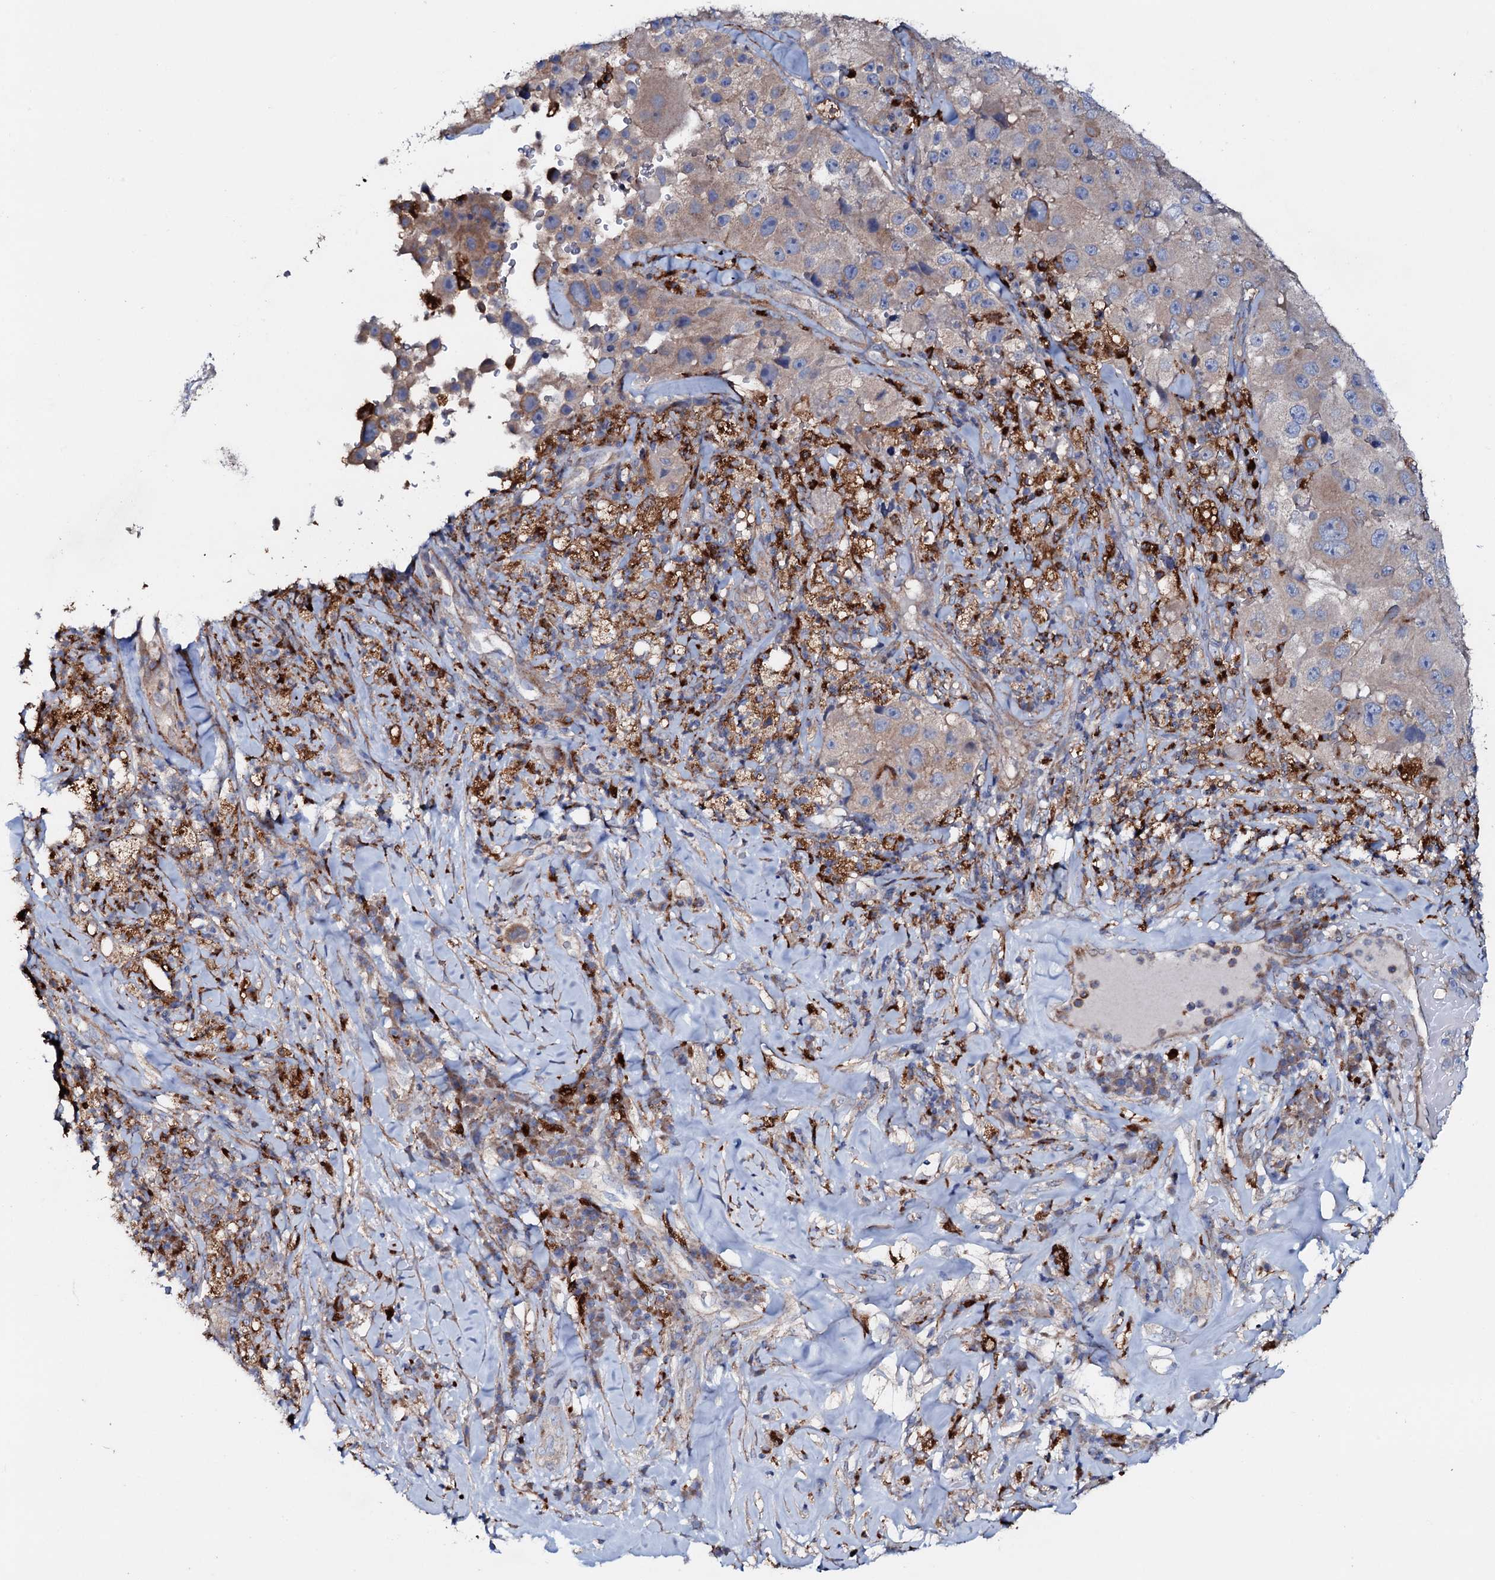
{"staining": {"intensity": "weak", "quantity": "<25%", "location": "cytoplasmic/membranous"}, "tissue": "melanoma", "cell_type": "Tumor cells", "image_type": "cancer", "snomed": [{"axis": "morphology", "description": "Malignant melanoma, Metastatic site"}, {"axis": "topography", "description": "Lymph node"}], "caption": "Tumor cells are negative for protein expression in human malignant melanoma (metastatic site).", "gene": "P2RX4", "patient": {"sex": "male", "age": 62}}